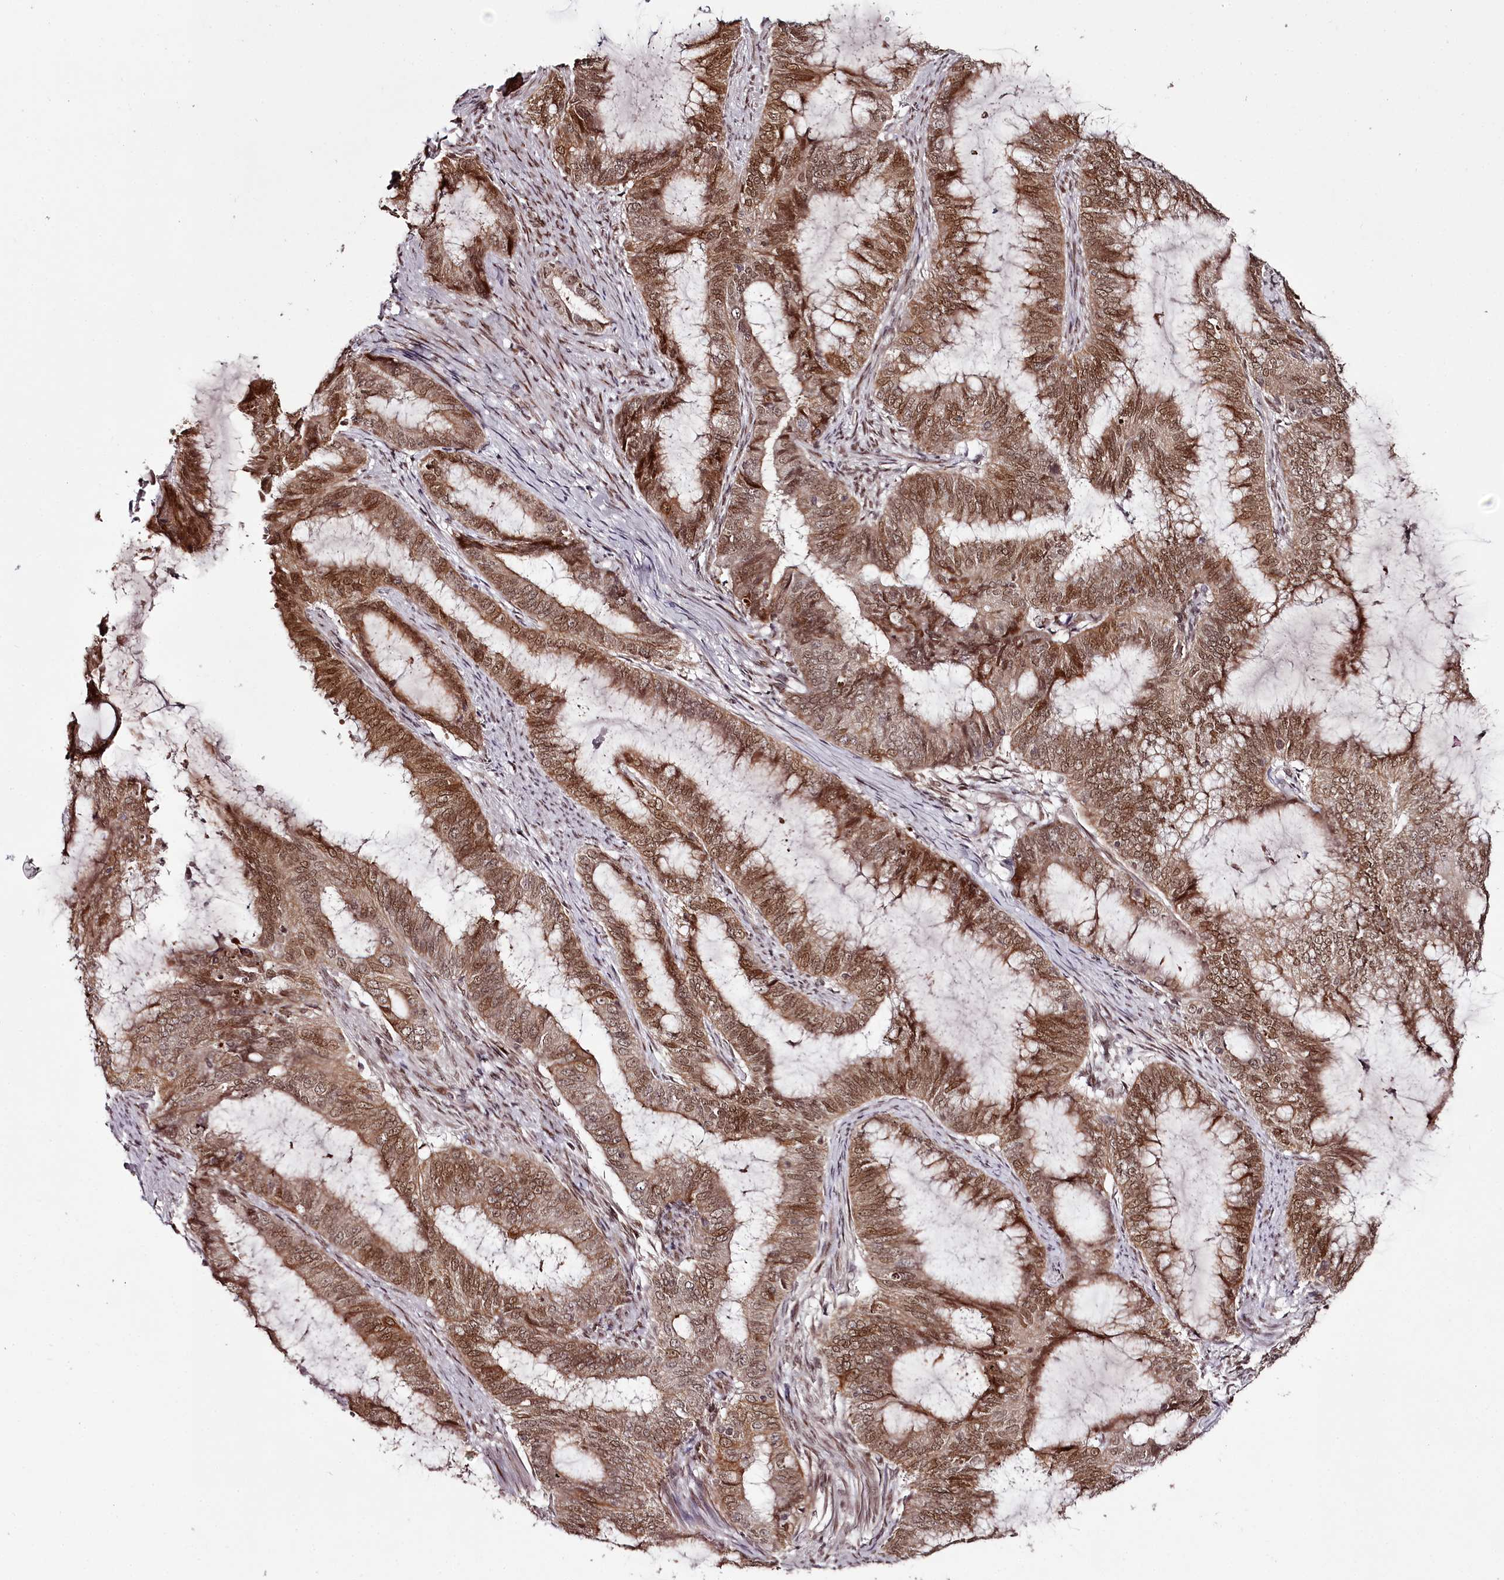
{"staining": {"intensity": "moderate", "quantity": ">75%", "location": "cytoplasmic/membranous,nuclear"}, "tissue": "endometrial cancer", "cell_type": "Tumor cells", "image_type": "cancer", "snomed": [{"axis": "morphology", "description": "Adenocarcinoma, NOS"}, {"axis": "topography", "description": "Endometrium"}], "caption": "This histopathology image demonstrates immunohistochemistry staining of human endometrial adenocarcinoma, with medium moderate cytoplasmic/membranous and nuclear staining in approximately >75% of tumor cells.", "gene": "THYN1", "patient": {"sex": "female", "age": 51}}